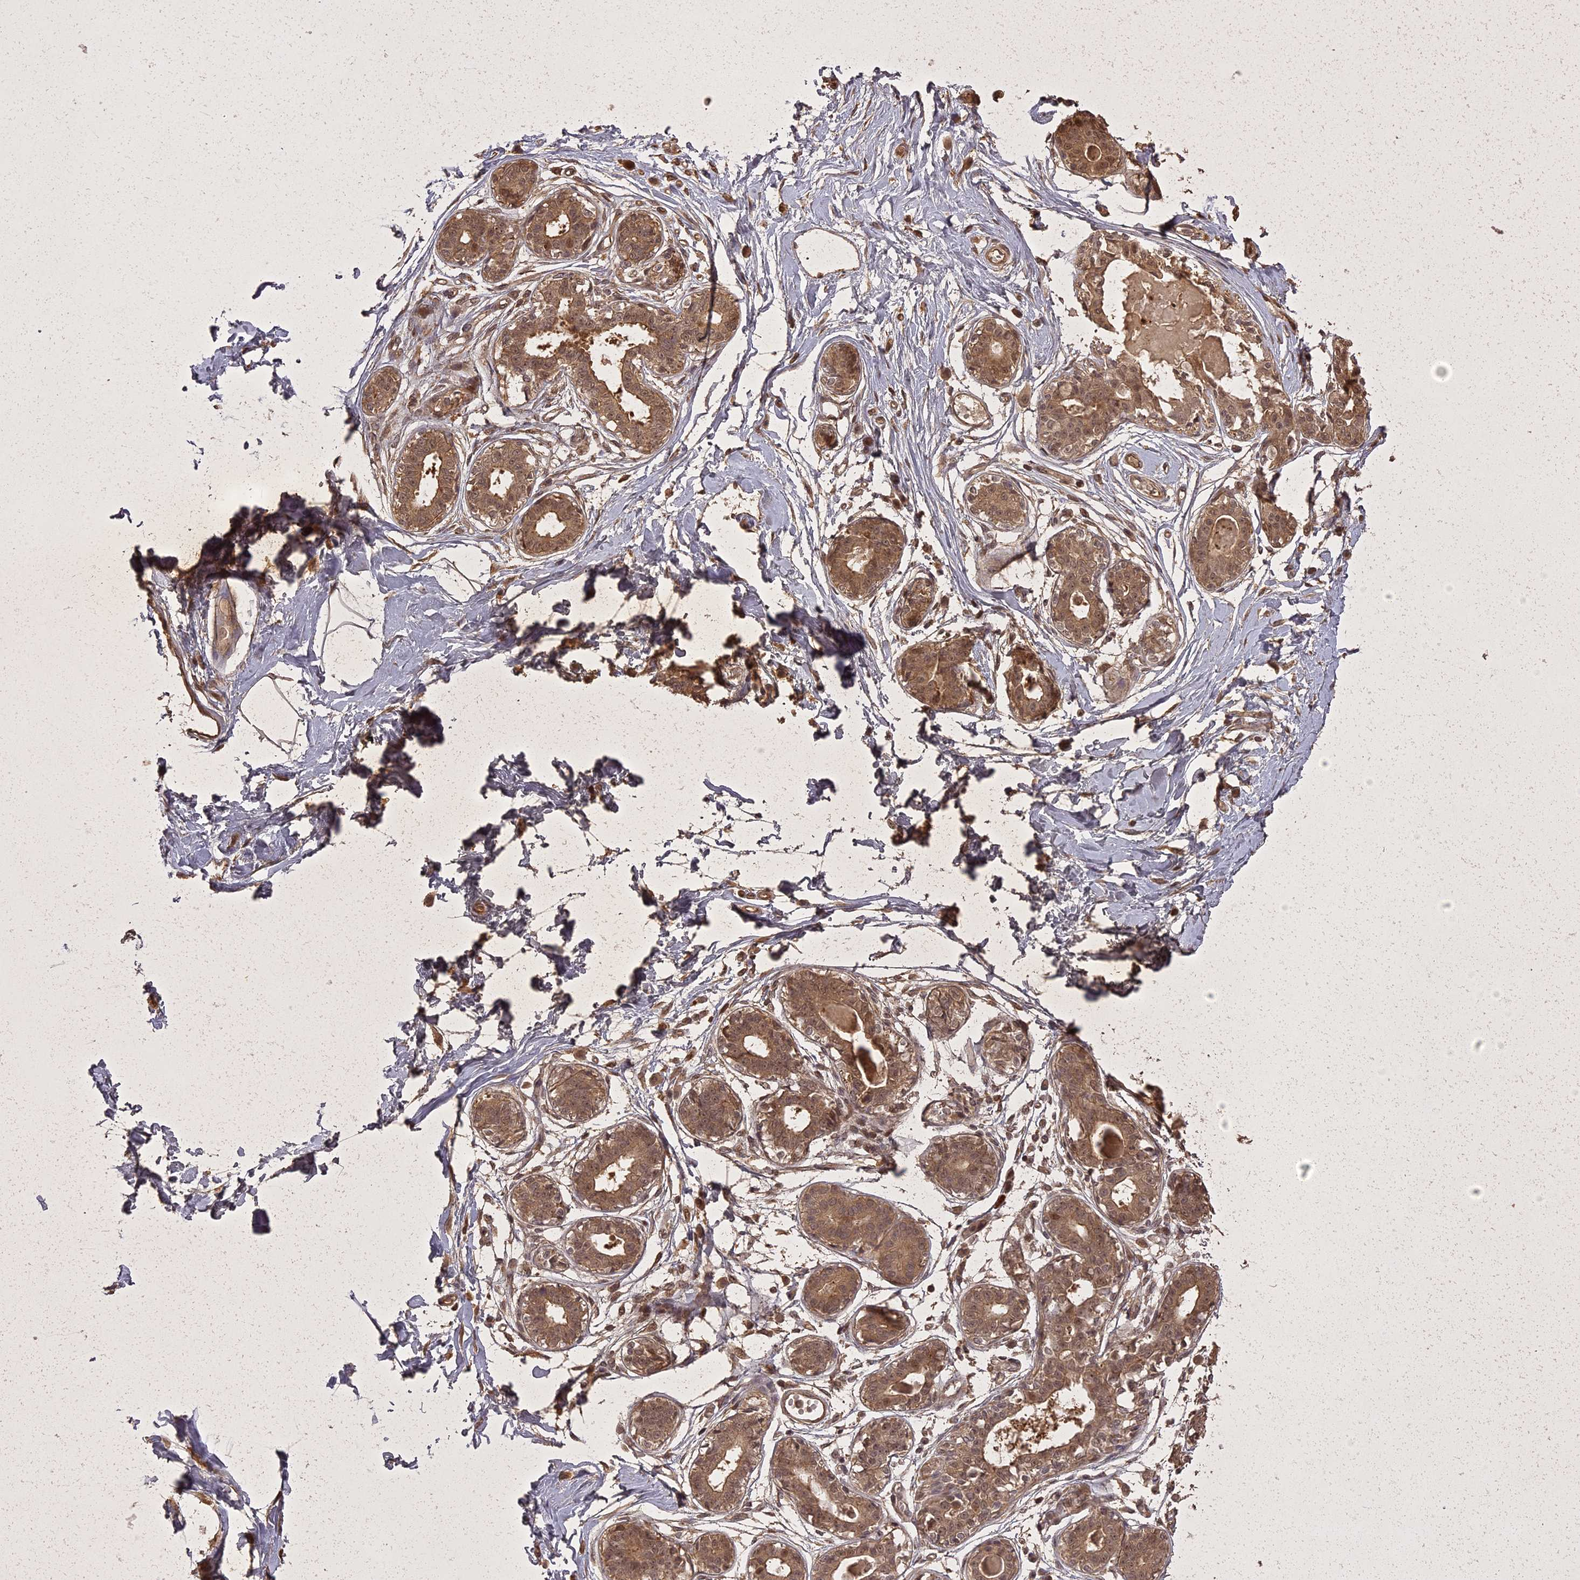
{"staining": {"intensity": "moderate", "quantity": ">75%", "location": "cytoplasmic/membranous"}, "tissue": "breast", "cell_type": "Adipocytes", "image_type": "normal", "snomed": [{"axis": "morphology", "description": "Normal tissue, NOS"}, {"axis": "topography", "description": "Breast"}], "caption": "Immunohistochemical staining of normal human breast demonstrates medium levels of moderate cytoplasmic/membranous expression in about >75% of adipocytes. The staining was performed using DAB, with brown indicating positive protein expression. Nuclei are stained blue with hematoxylin.", "gene": "LIN37", "patient": {"sex": "female", "age": 45}}